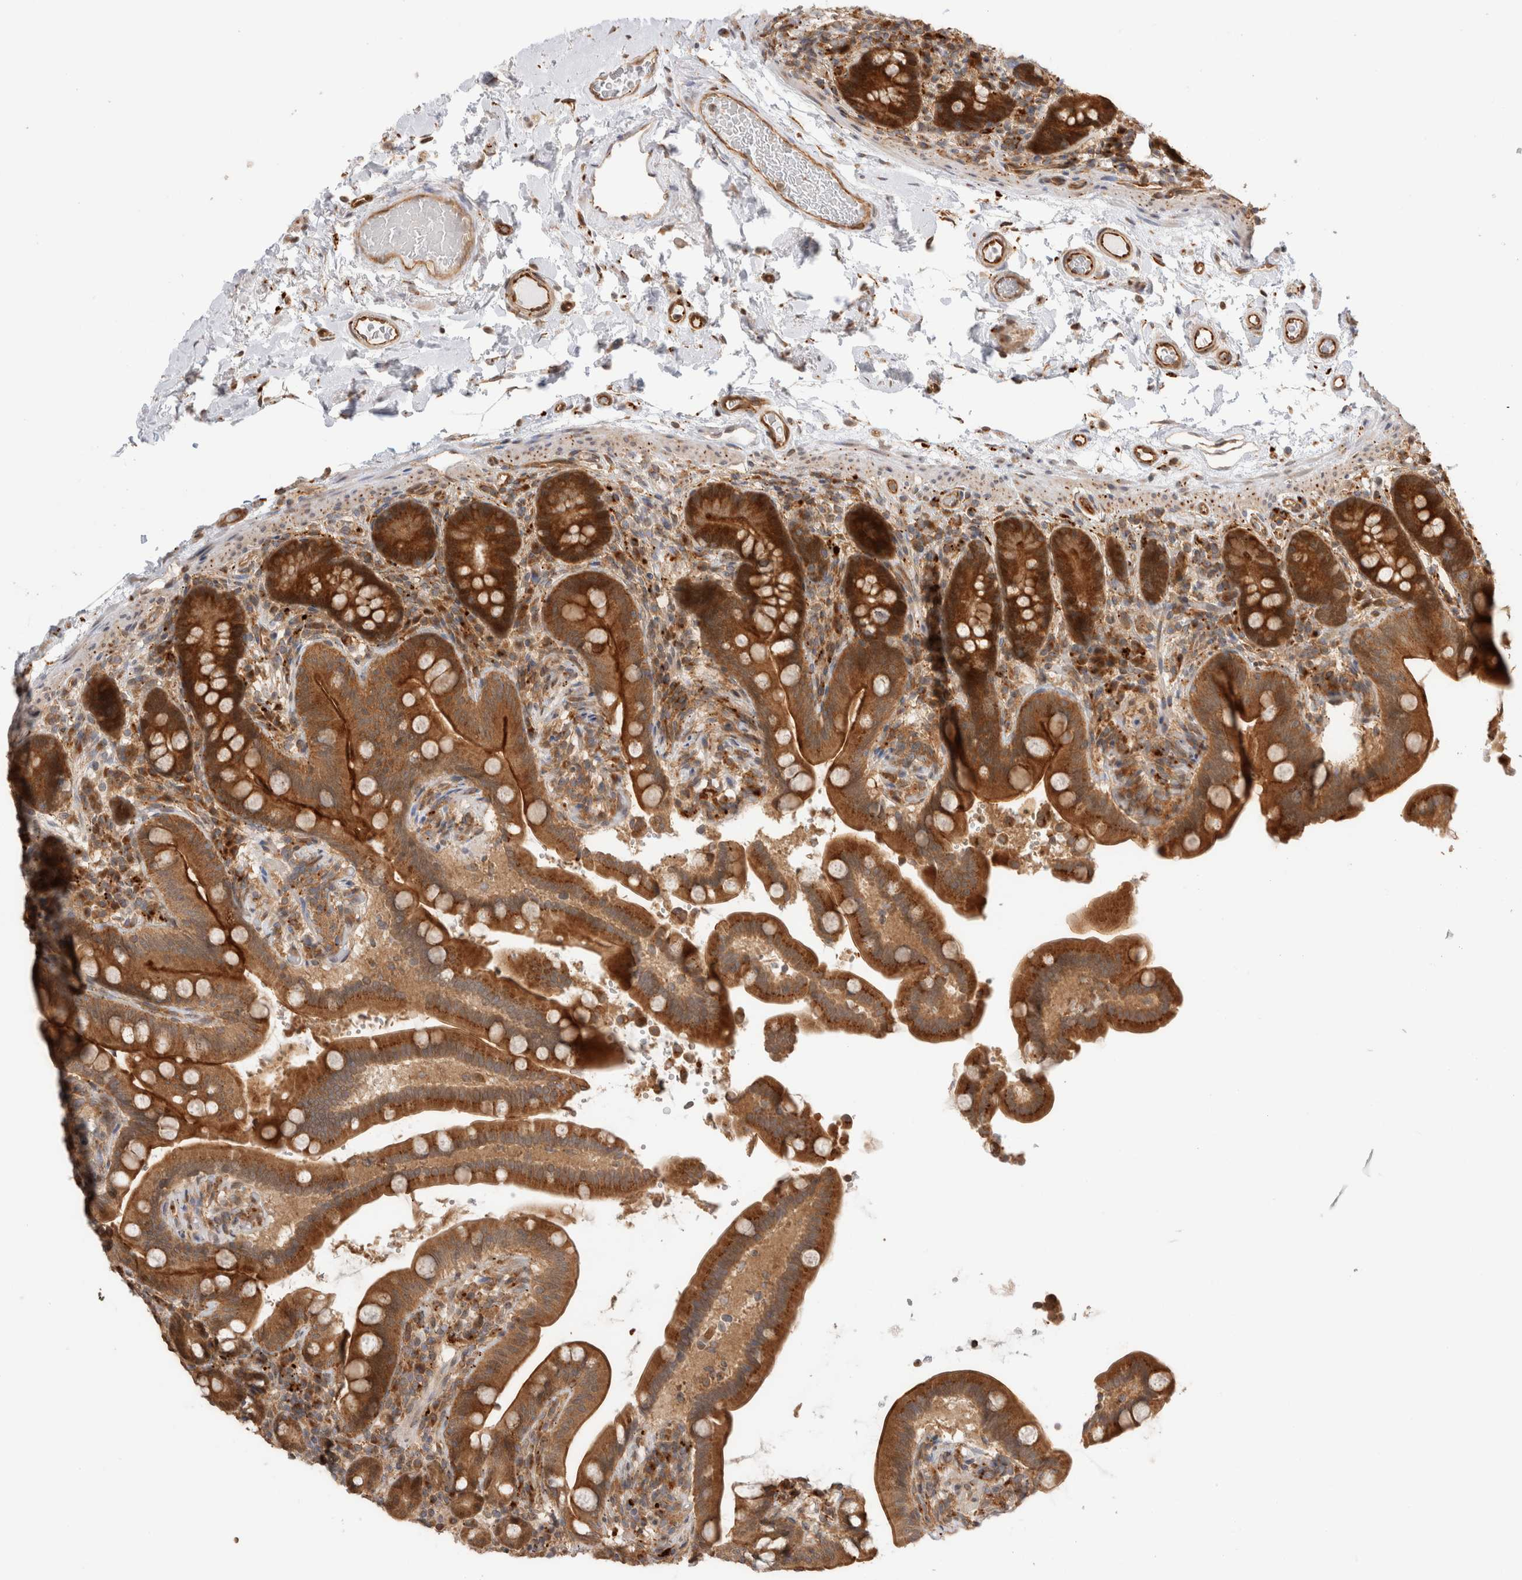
{"staining": {"intensity": "moderate", "quantity": ">75%", "location": "cytoplasmic/membranous"}, "tissue": "colon", "cell_type": "Endothelial cells", "image_type": "normal", "snomed": [{"axis": "morphology", "description": "Normal tissue, NOS"}, {"axis": "topography", "description": "Smooth muscle"}, {"axis": "topography", "description": "Colon"}], "caption": "The histopathology image displays a brown stain indicating the presence of a protein in the cytoplasmic/membranous of endothelial cells in colon.", "gene": "ACTL9", "patient": {"sex": "male", "age": 73}}